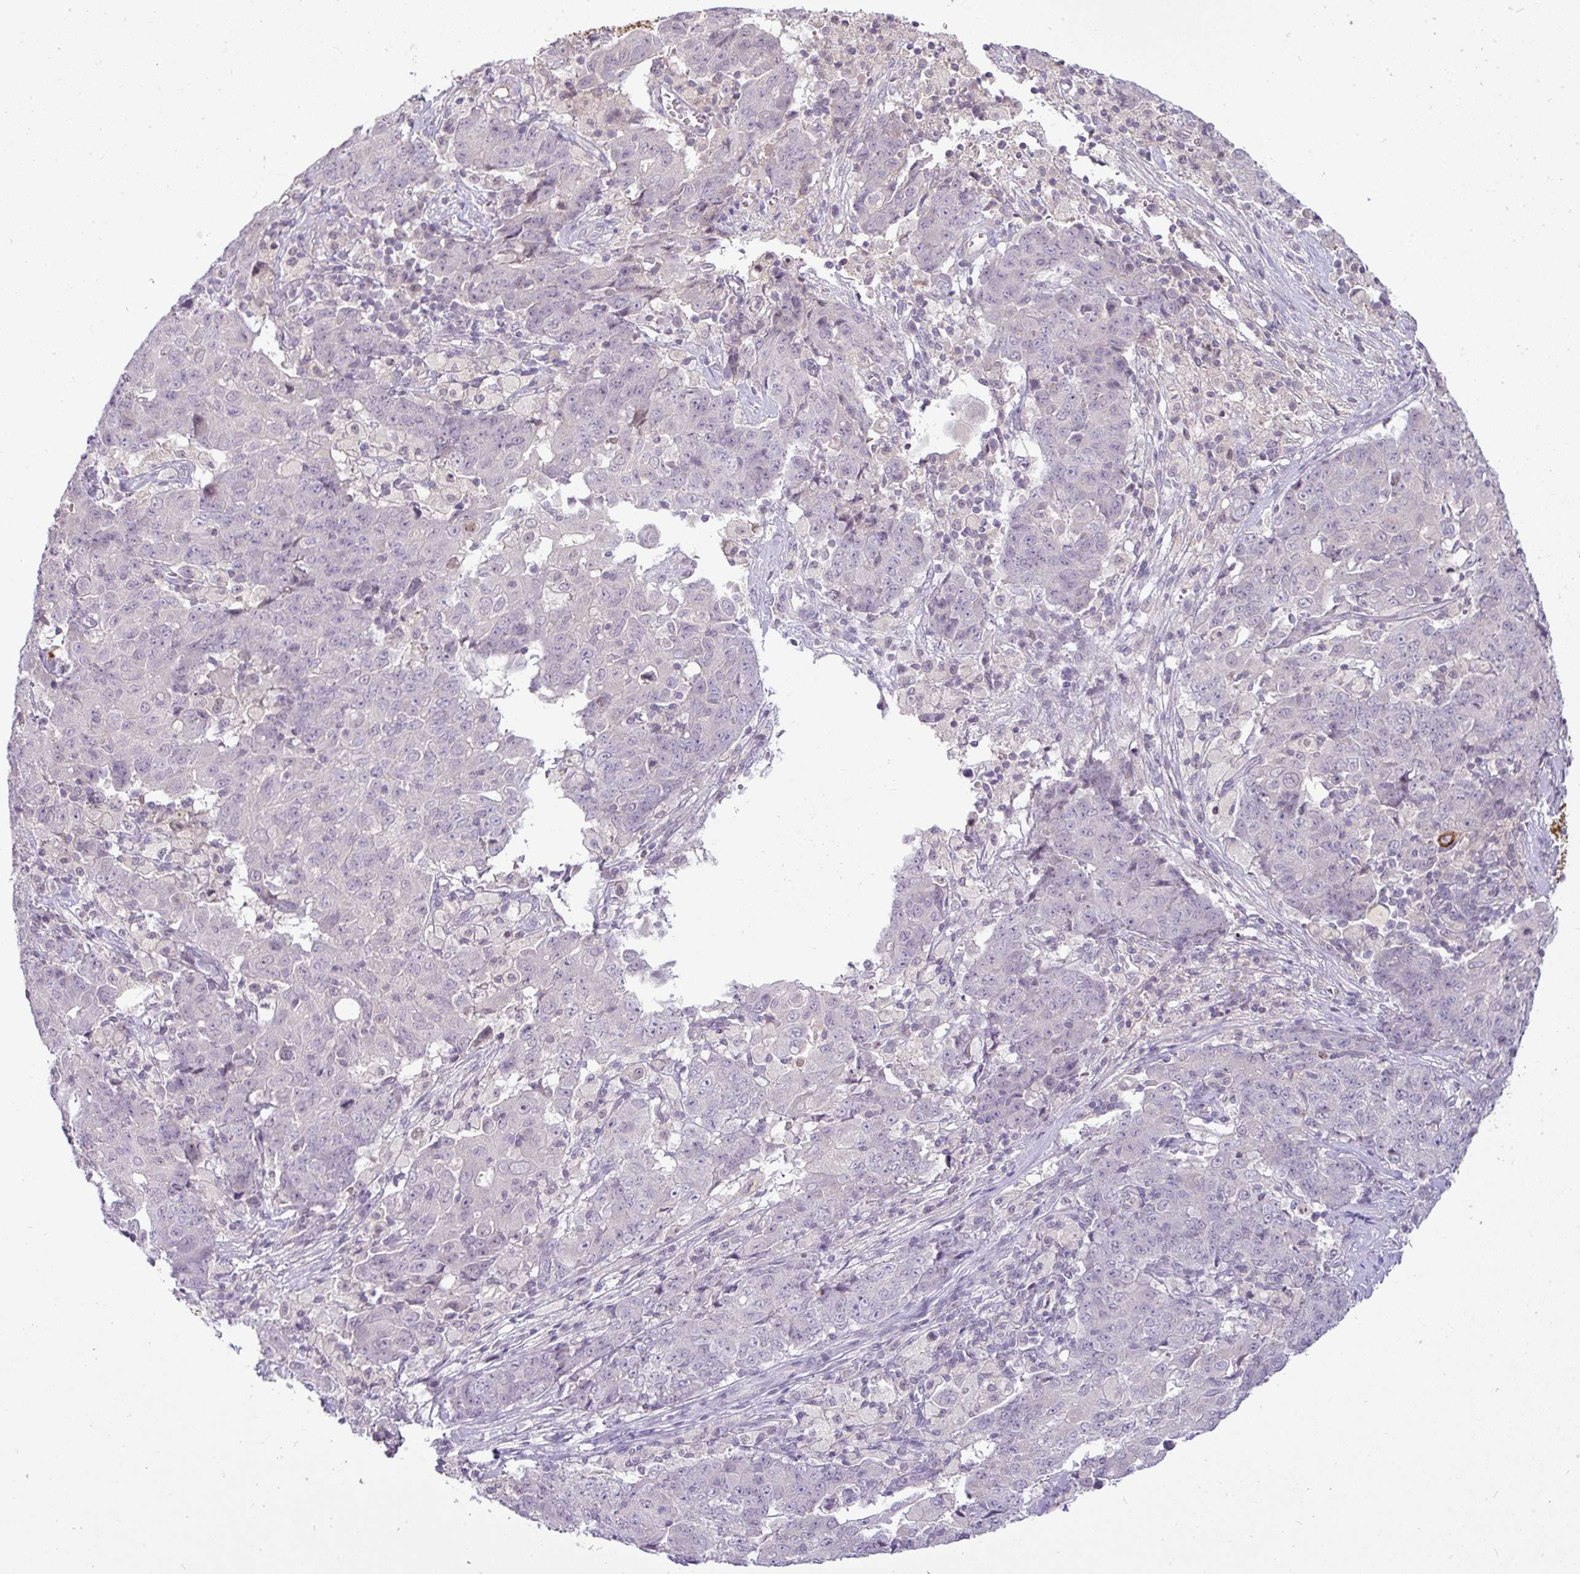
{"staining": {"intensity": "negative", "quantity": "none", "location": "none"}, "tissue": "ovarian cancer", "cell_type": "Tumor cells", "image_type": "cancer", "snomed": [{"axis": "morphology", "description": "Carcinoma, endometroid"}, {"axis": "topography", "description": "Ovary"}], "caption": "DAB immunohistochemical staining of human endometroid carcinoma (ovarian) reveals no significant staining in tumor cells.", "gene": "APOM", "patient": {"sex": "female", "age": 42}}